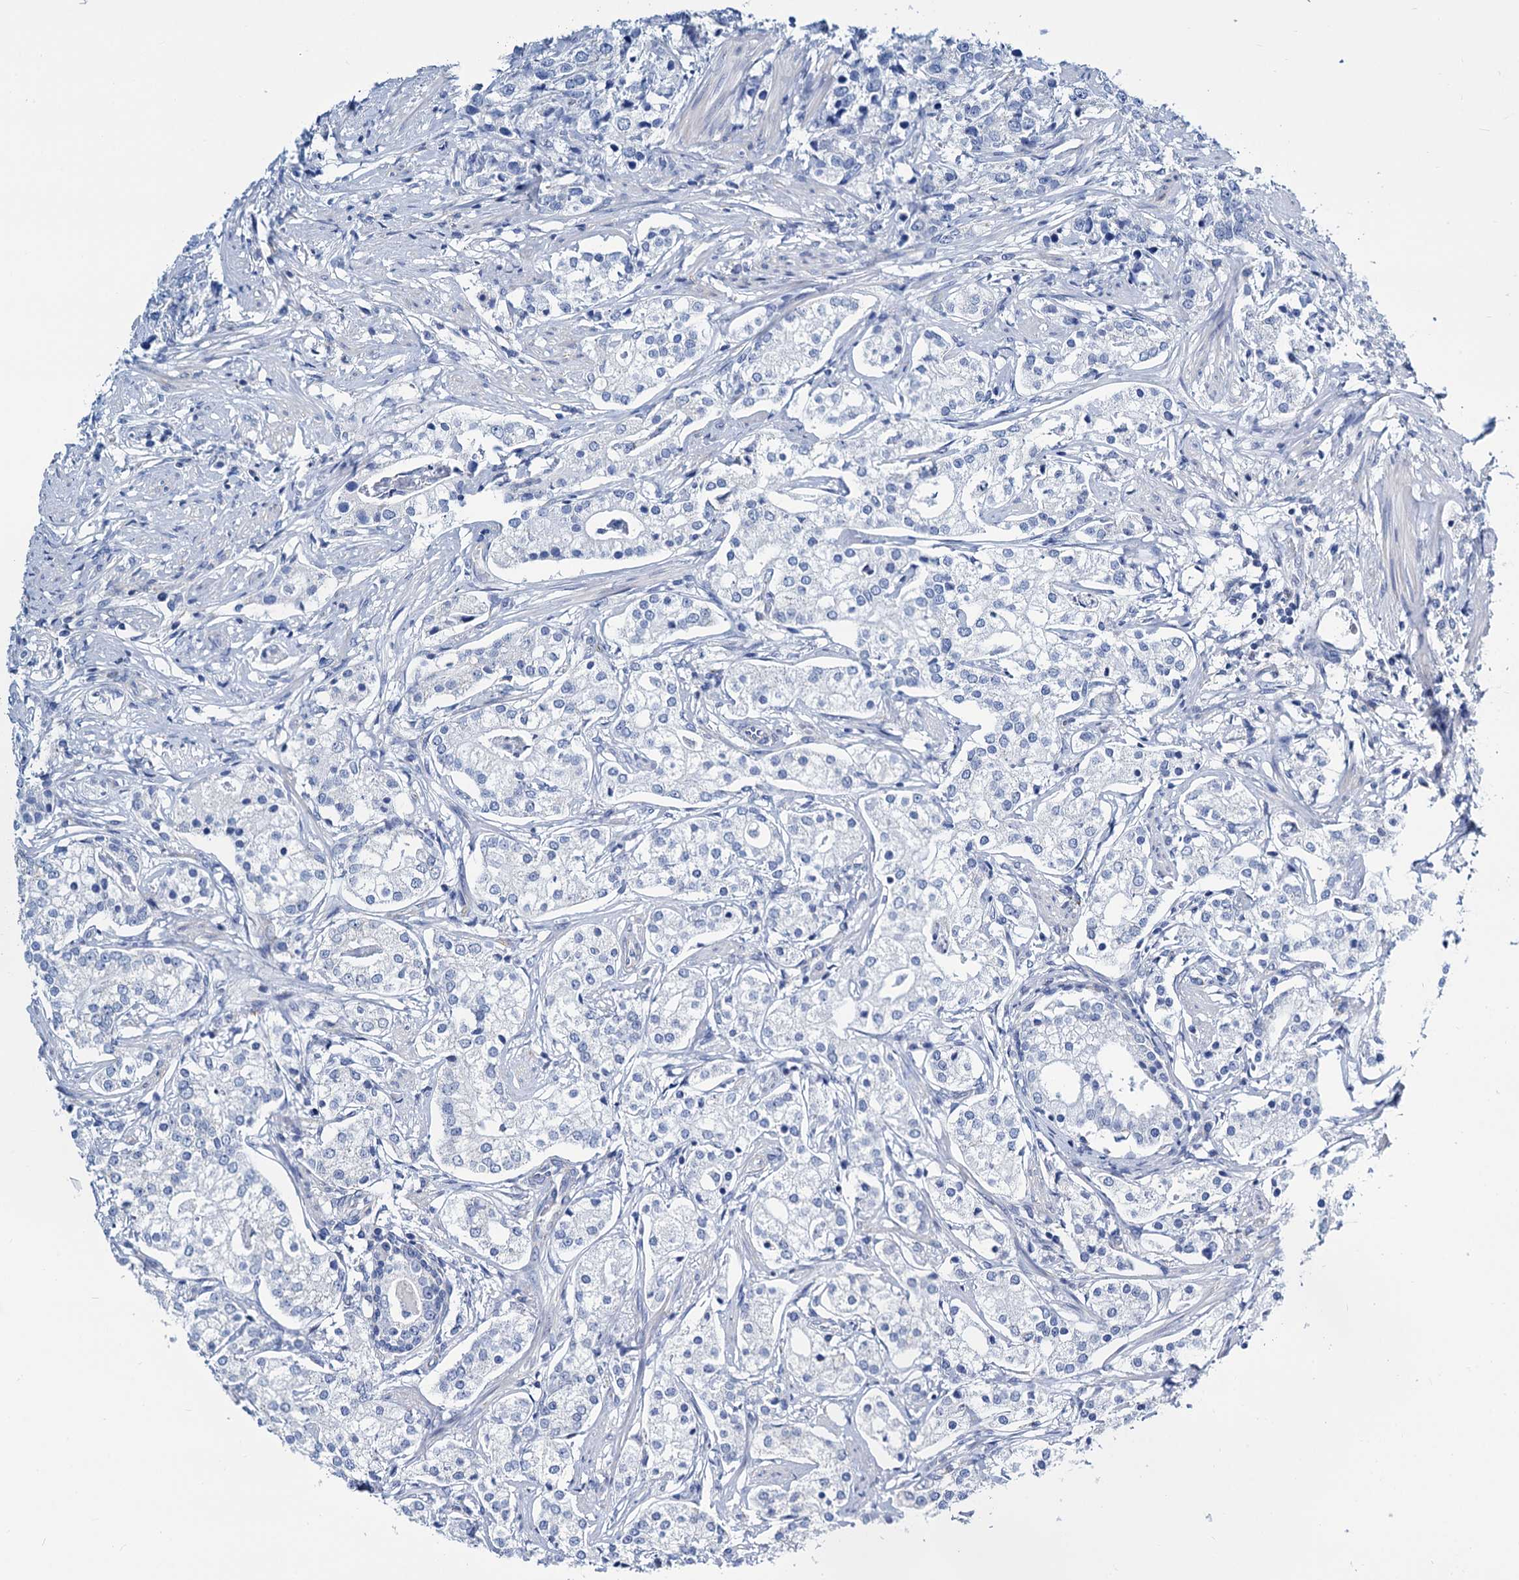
{"staining": {"intensity": "negative", "quantity": "none", "location": "none"}, "tissue": "prostate cancer", "cell_type": "Tumor cells", "image_type": "cancer", "snomed": [{"axis": "morphology", "description": "Adenocarcinoma, High grade"}, {"axis": "topography", "description": "Prostate"}], "caption": "Tumor cells show no significant expression in adenocarcinoma (high-grade) (prostate). (Brightfield microscopy of DAB IHC at high magnification).", "gene": "SLC1A3", "patient": {"sex": "male", "age": 69}}